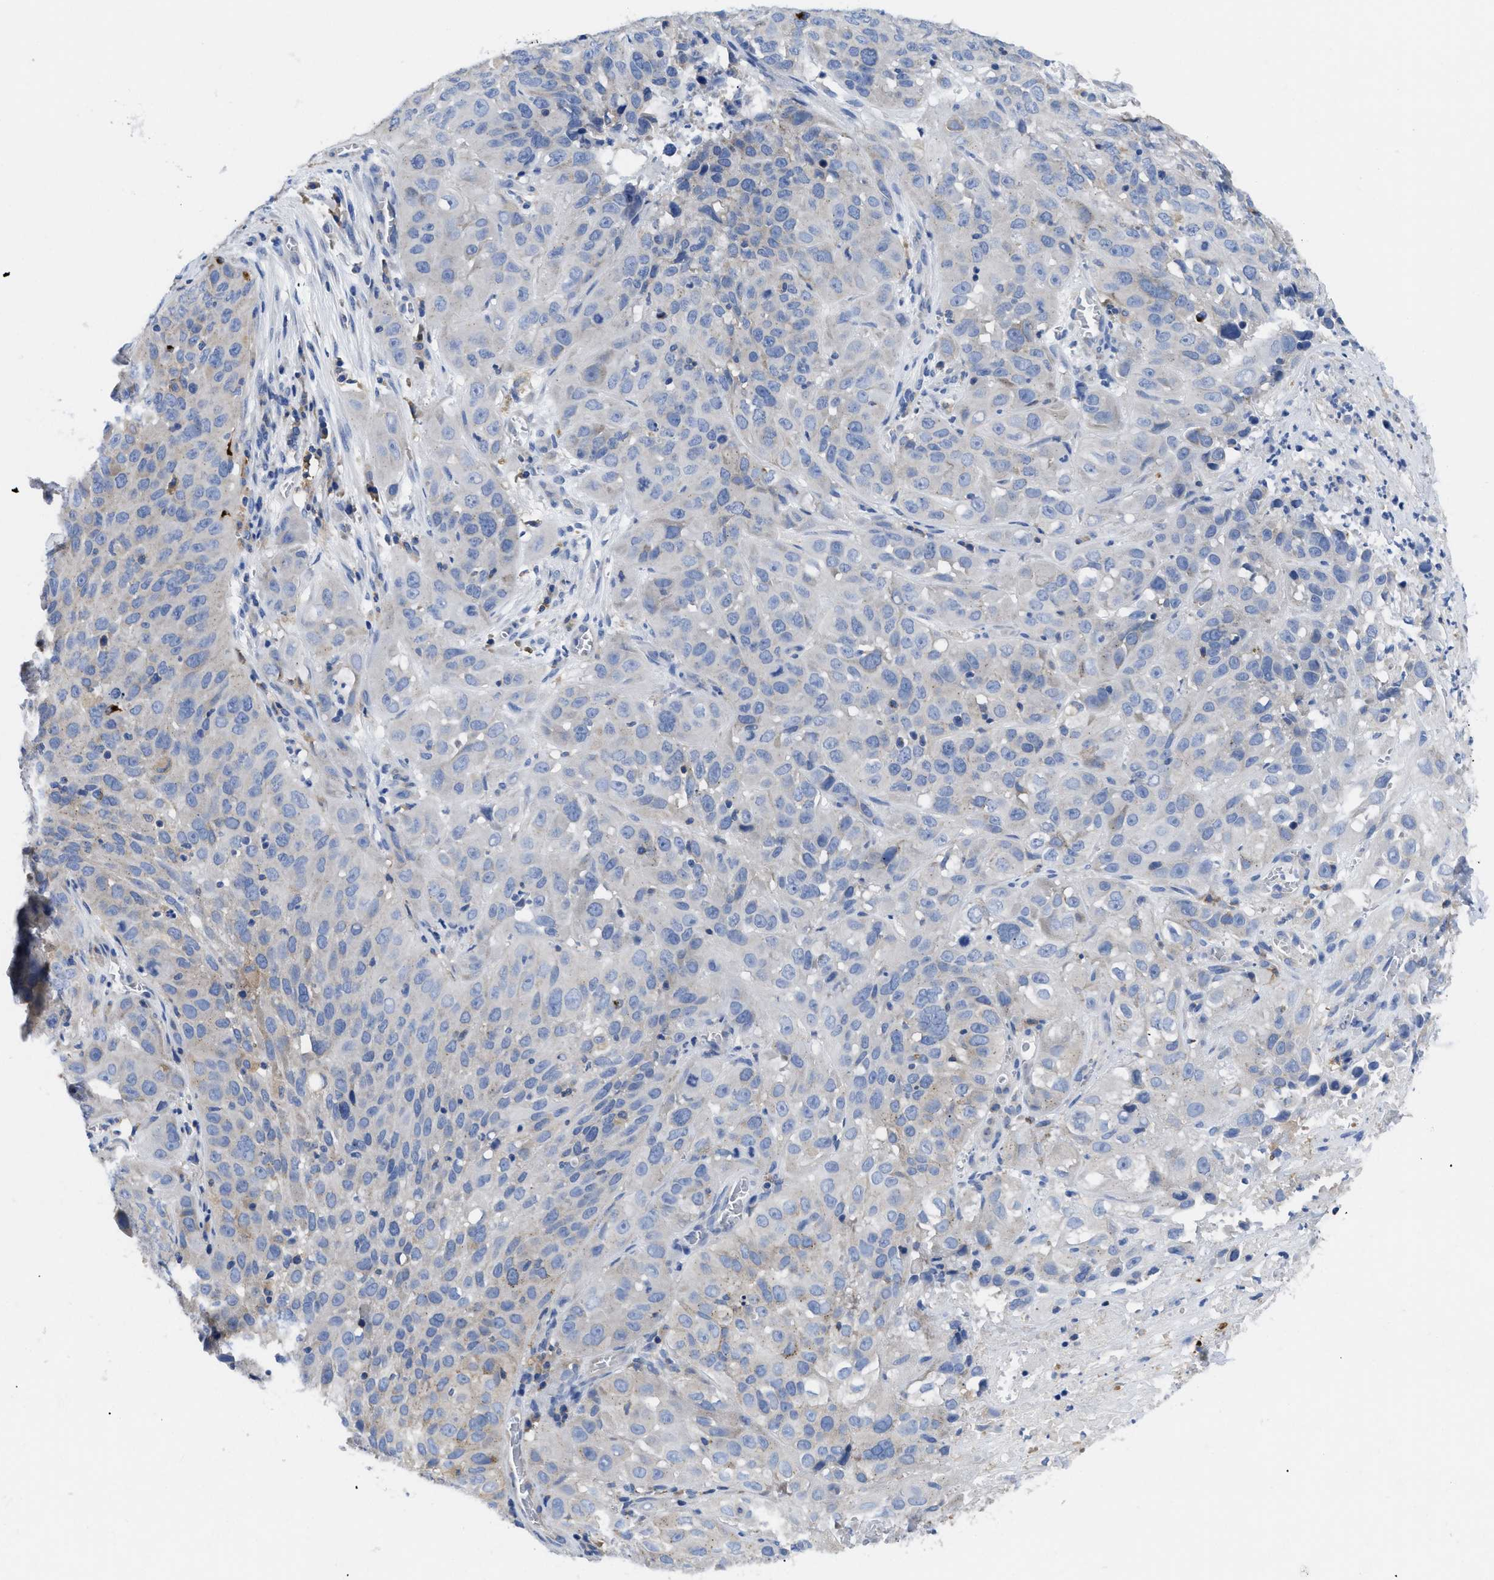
{"staining": {"intensity": "weak", "quantity": "<25%", "location": "cytoplasmic/membranous"}, "tissue": "cervical cancer", "cell_type": "Tumor cells", "image_type": "cancer", "snomed": [{"axis": "morphology", "description": "Squamous cell carcinoma, NOS"}, {"axis": "topography", "description": "Cervix"}], "caption": "IHC of cervical cancer demonstrates no staining in tumor cells.", "gene": "HLA-DPA1", "patient": {"sex": "female", "age": 32}}